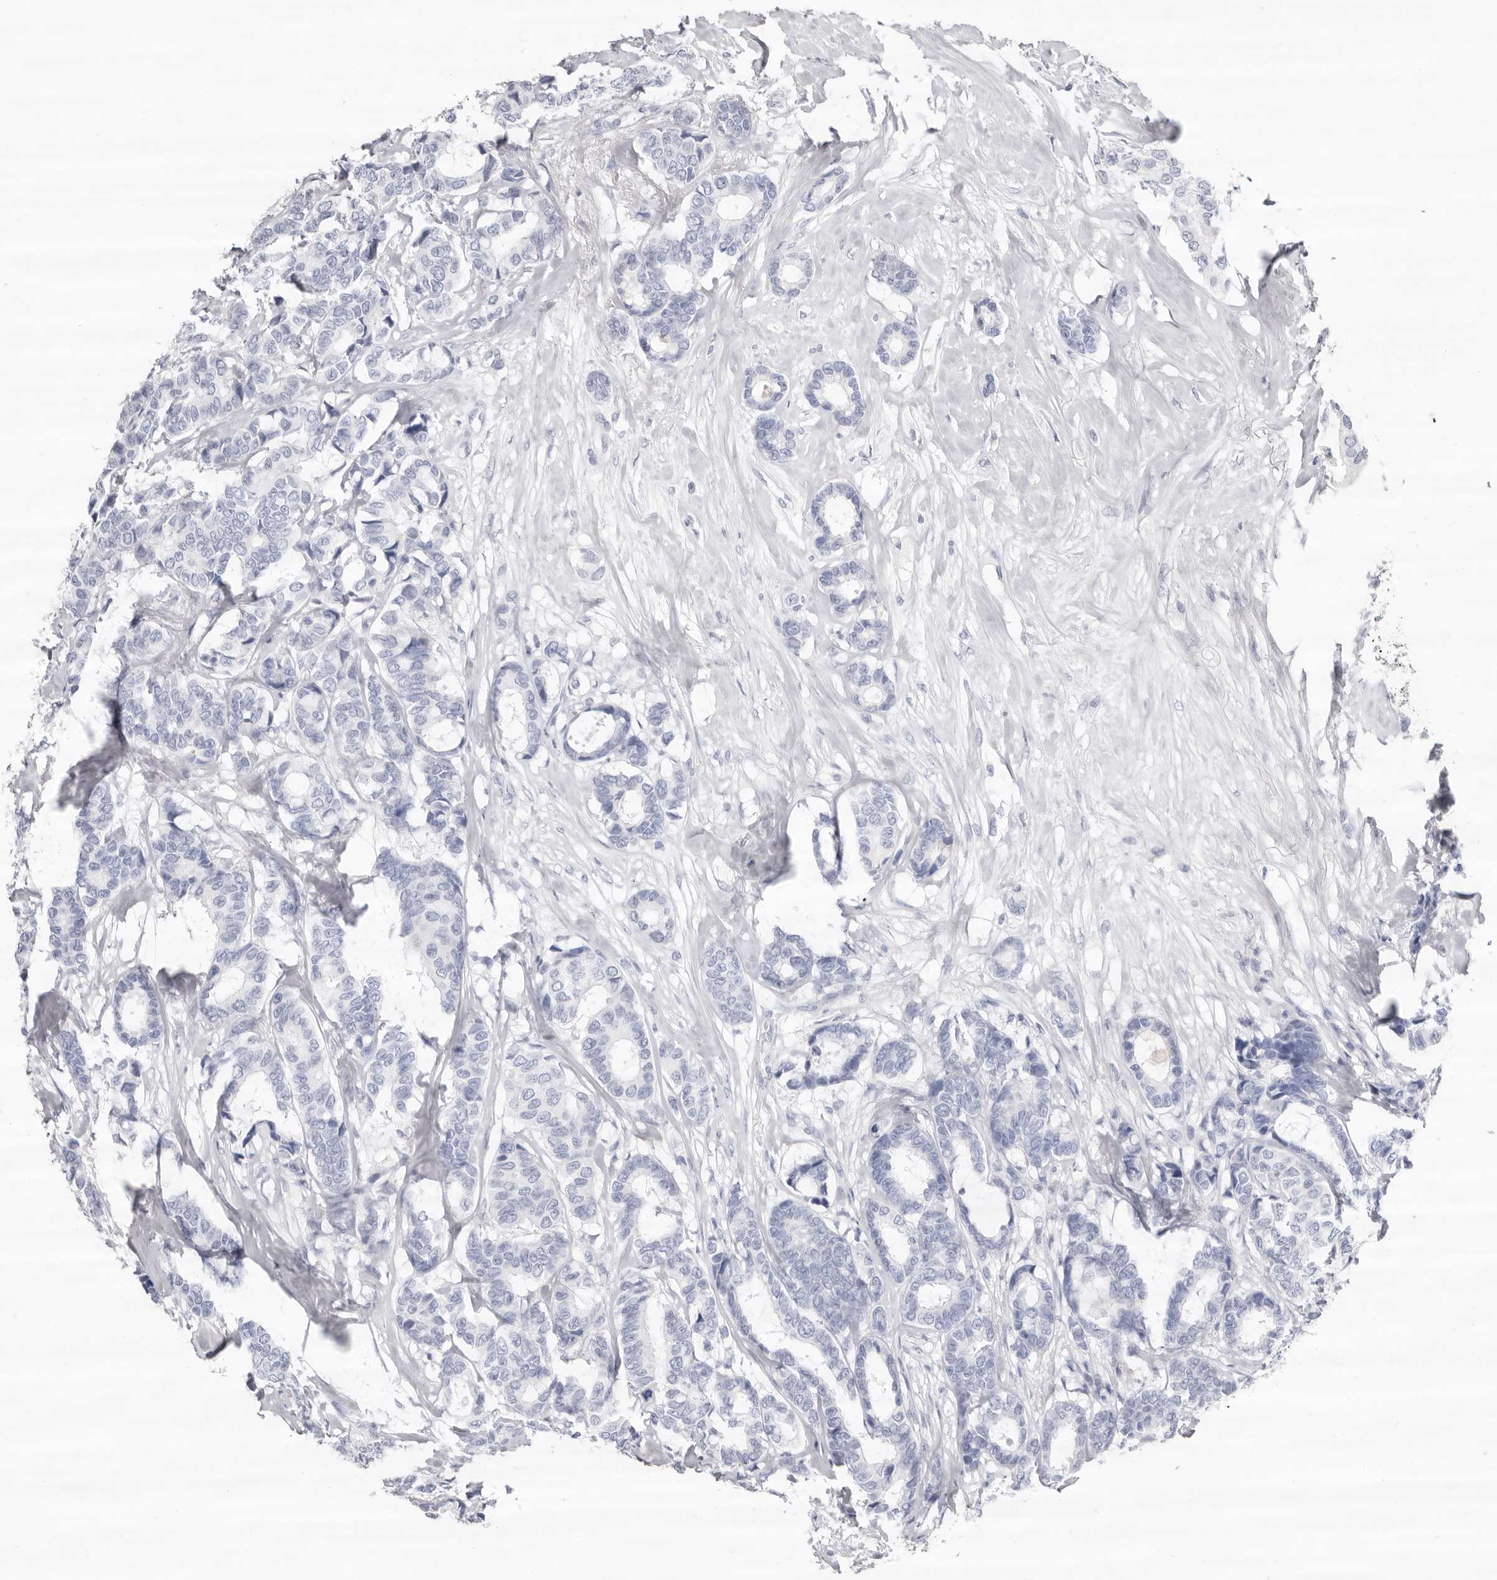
{"staining": {"intensity": "negative", "quantity": "none", "location": "none"}, "tissue": "breast cancer", "cell_type": "Tumor cells", "image_type": "cancer", "snomed": [{"axis": "morphology", "description": "Duct carcinoma"}, {"axis": "topography", "description": "Breast"}], "caption": "Immunohistochemistry image of intraductal carcinoma (breast) stained for a protein (brown), which shows no positivity in tumor cells.", "gene": "LPO", "patient": {"sex": "female", "age": 87}}